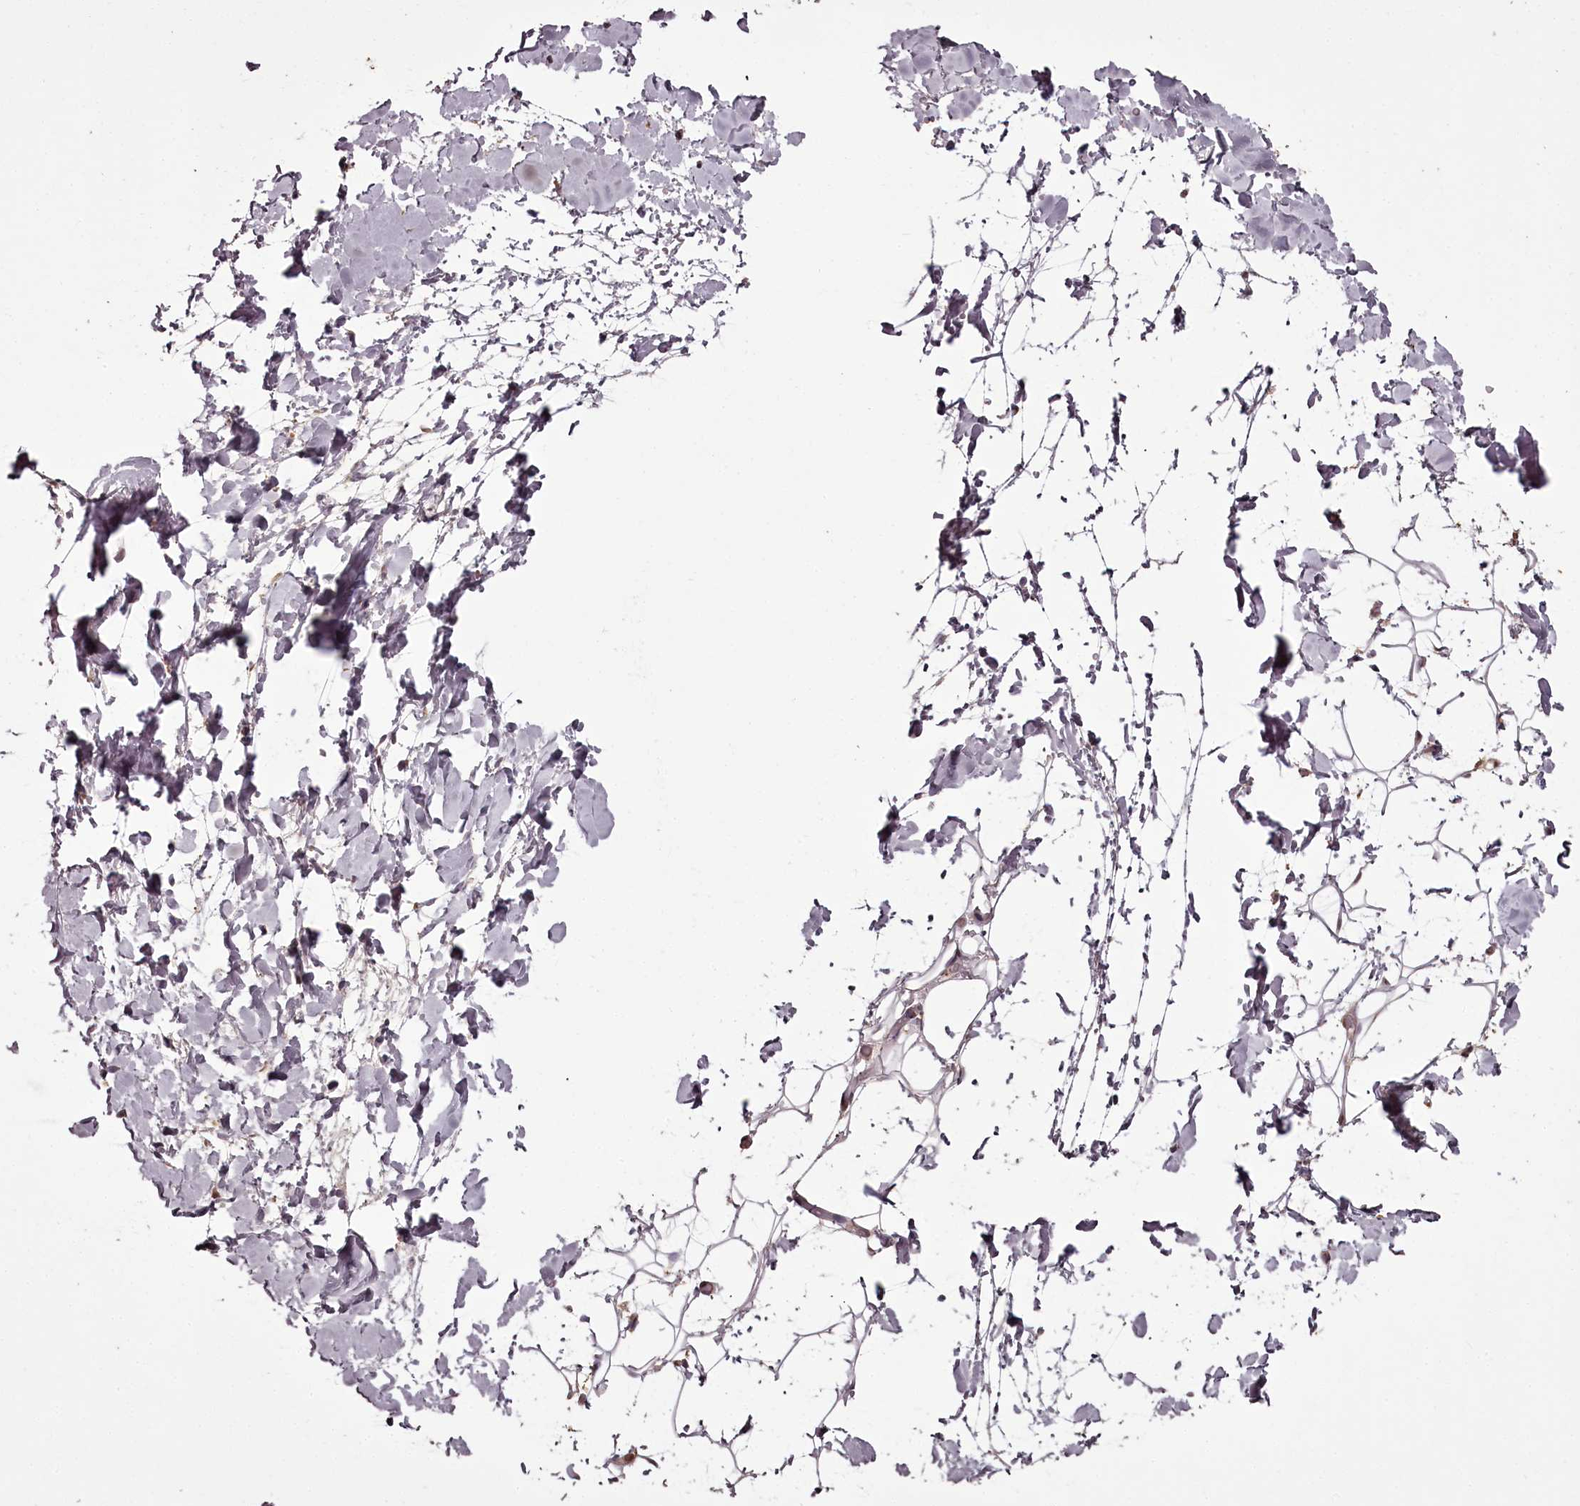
{"staining": {"intensity": "weak", "quantity": "25%-75%", "location": "cytoplasmic/membranous"}, "tissue": "adipose tissue", "cell_type": "Adipocytes", "image_type": "normal", "snomed": [{"axis": "morphology", "description": "Normal tissue, NOS"}, {"axis": "topography", "description": "Breast"}], "caption": "Immunohistochemical staining of normal human adipose tissue displays low levels of weak cytoplasmic/membranous expression in about 25%-75% of adipocytes. (Stains: DAB in brown, nuclei in blue, Microscopy: brightfield microscopy at high magnification).", "gene": "NPRL2", "patient": {"sex": "female", "age": 26}}